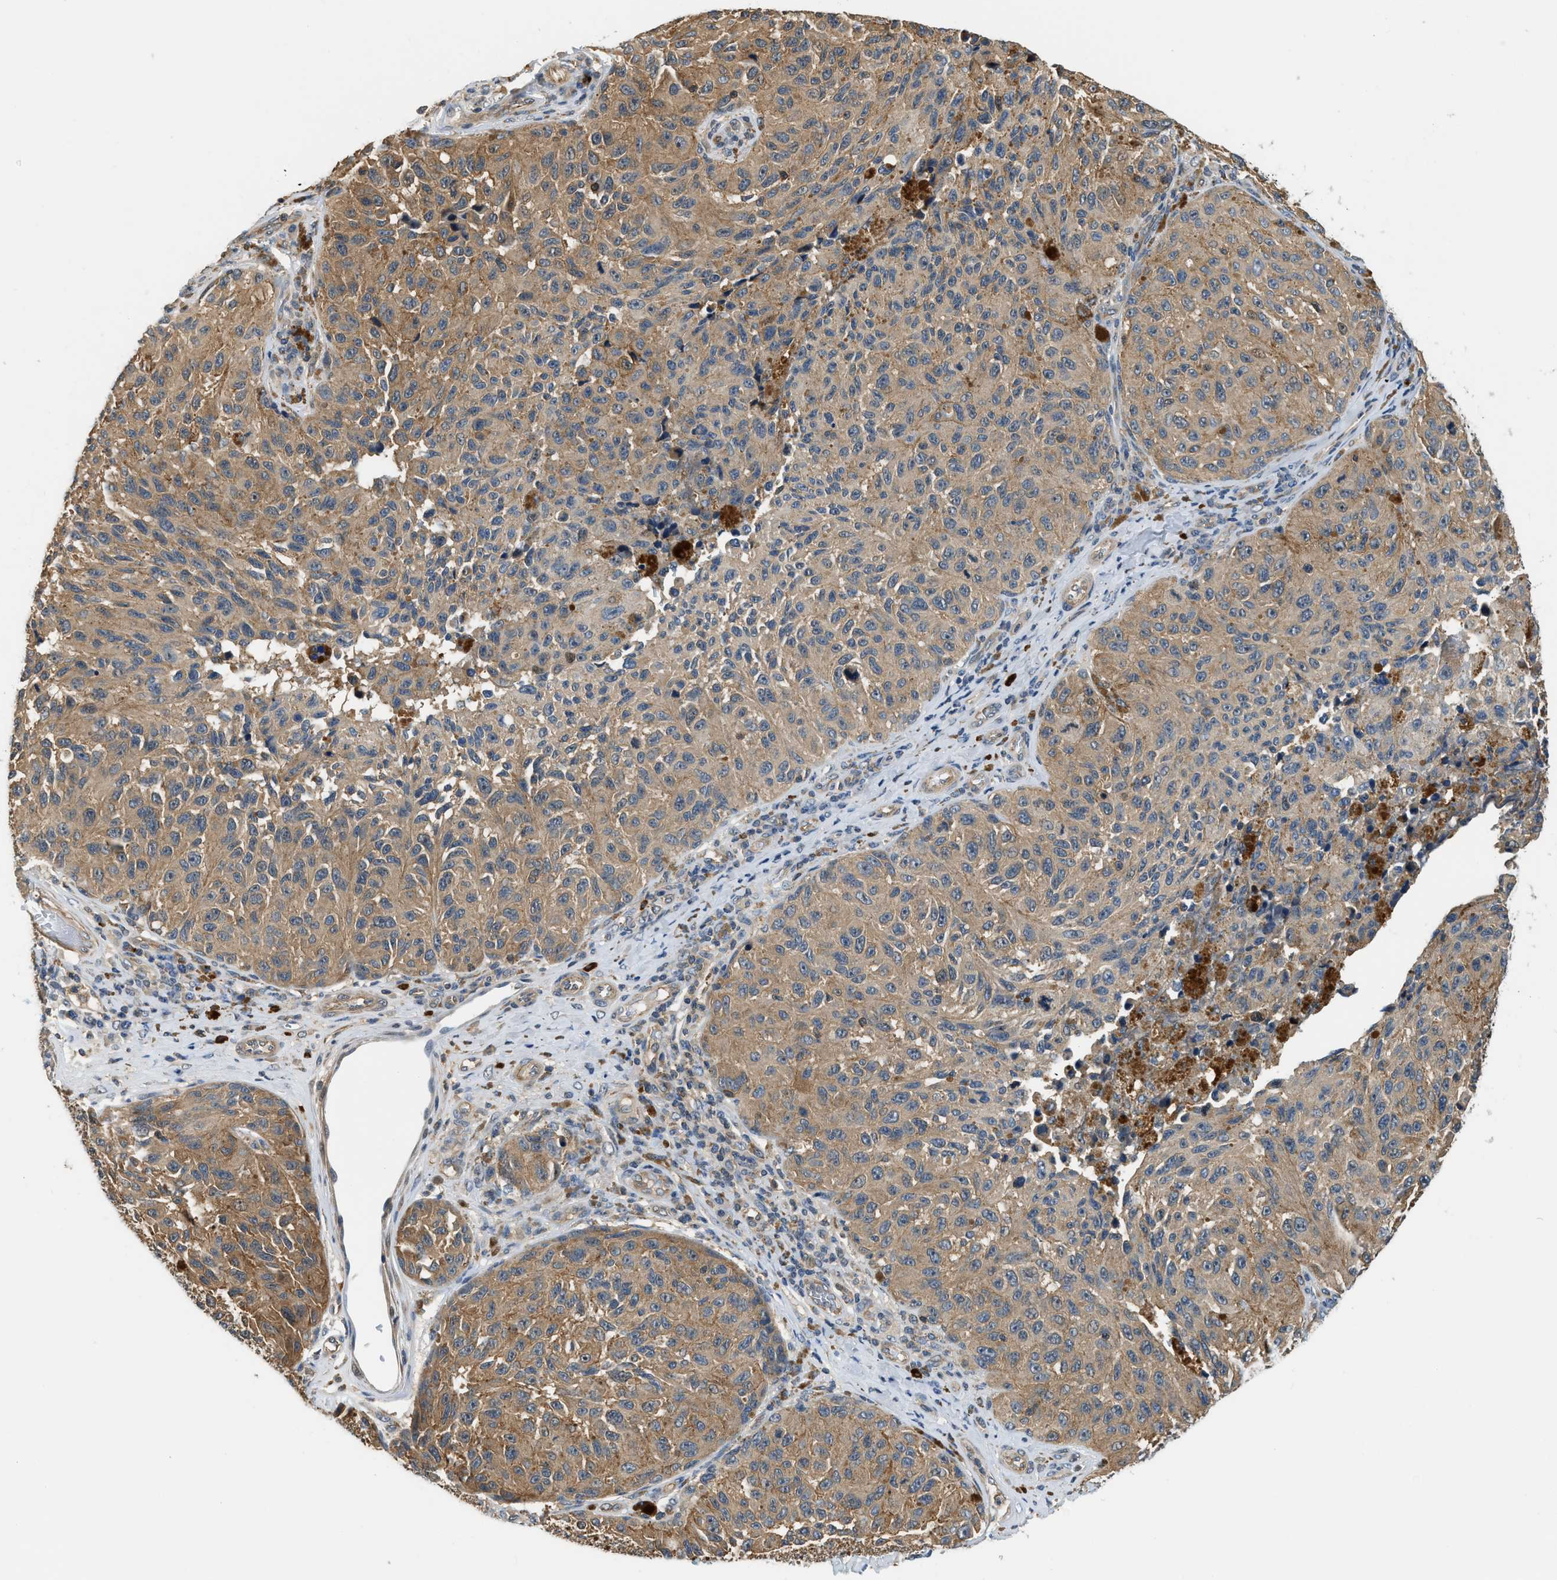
{"staining": {"intensity": "weak", "quantity": ">75%", "location": "cytoplasmic/membranous"}, "tissue": "melanoma", "cell_type": "Tumor cells", "image_type": "cancer", "snomed": [{"axis": "morphology", "description": "Malignant melanoma, NOS"}, {"axis": "topography", "description": "Skin"}], "caption": "Weak cytoplasmic/membranous protein expression is present in approximately >75% of tumor cells in malignant melanoma. (brown staining indicates protein expression, while blue staining denotes nuclei).", "gene": "CBLB", "patient": {"sex": "female", "age": 73}}